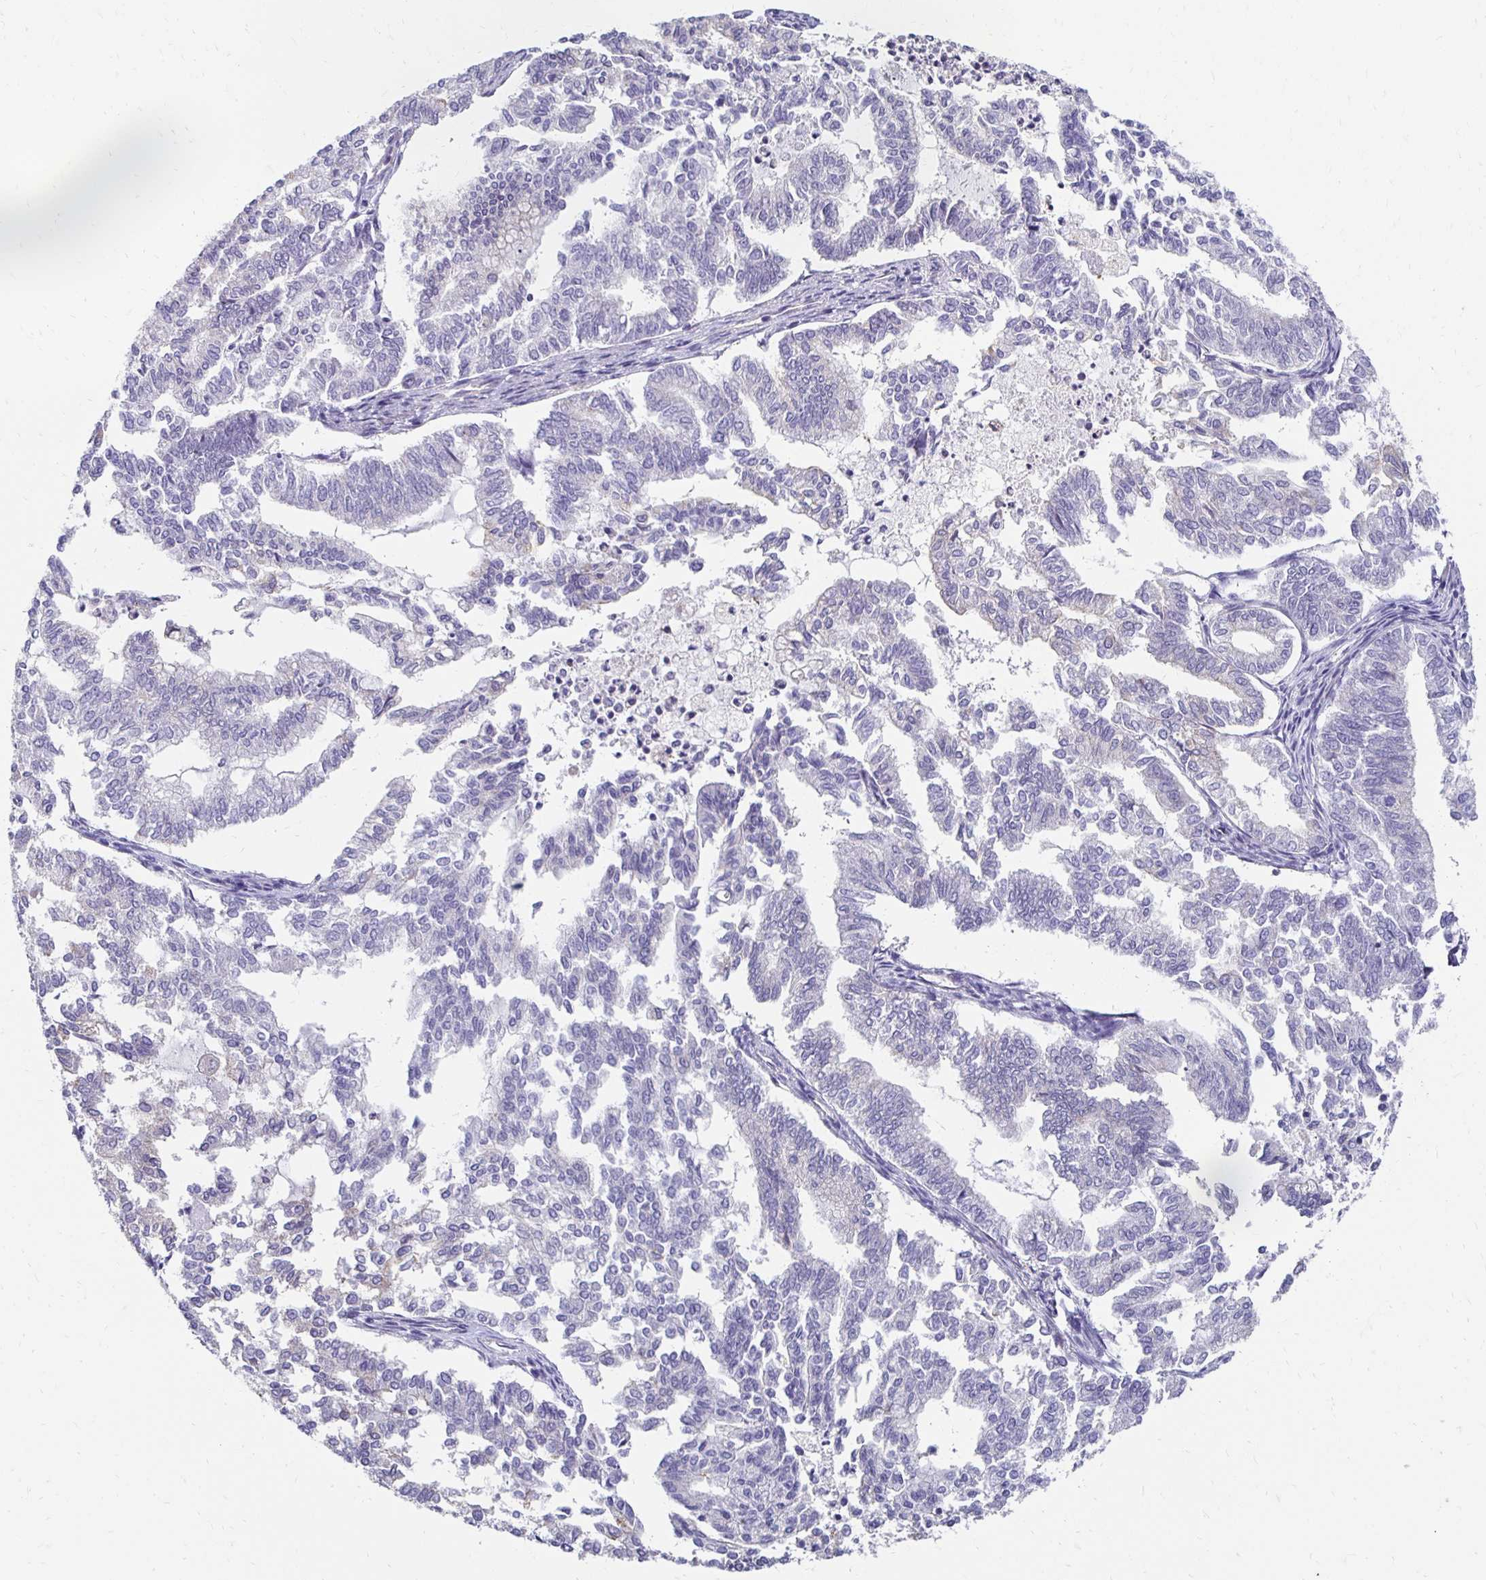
{"staining": {"intensity": "negative", "quantity": "none", "location": "none"}, "tissue": "endometrial cancer", "cell_type": "Tumor cells", "image_type": "cancer", "snomed": [{"axis": "morphology", "description": "Adenocarcinoma, NOS"}, {"axis": "topography", "description": "Endometrium"}], "caption": "This is an IHC micrograph of human adenocarcinoma (endometrial). There is no positivity in tumor cells.", "gene": "AKAP6", "patient": {"sex": "female", "age": 79}}